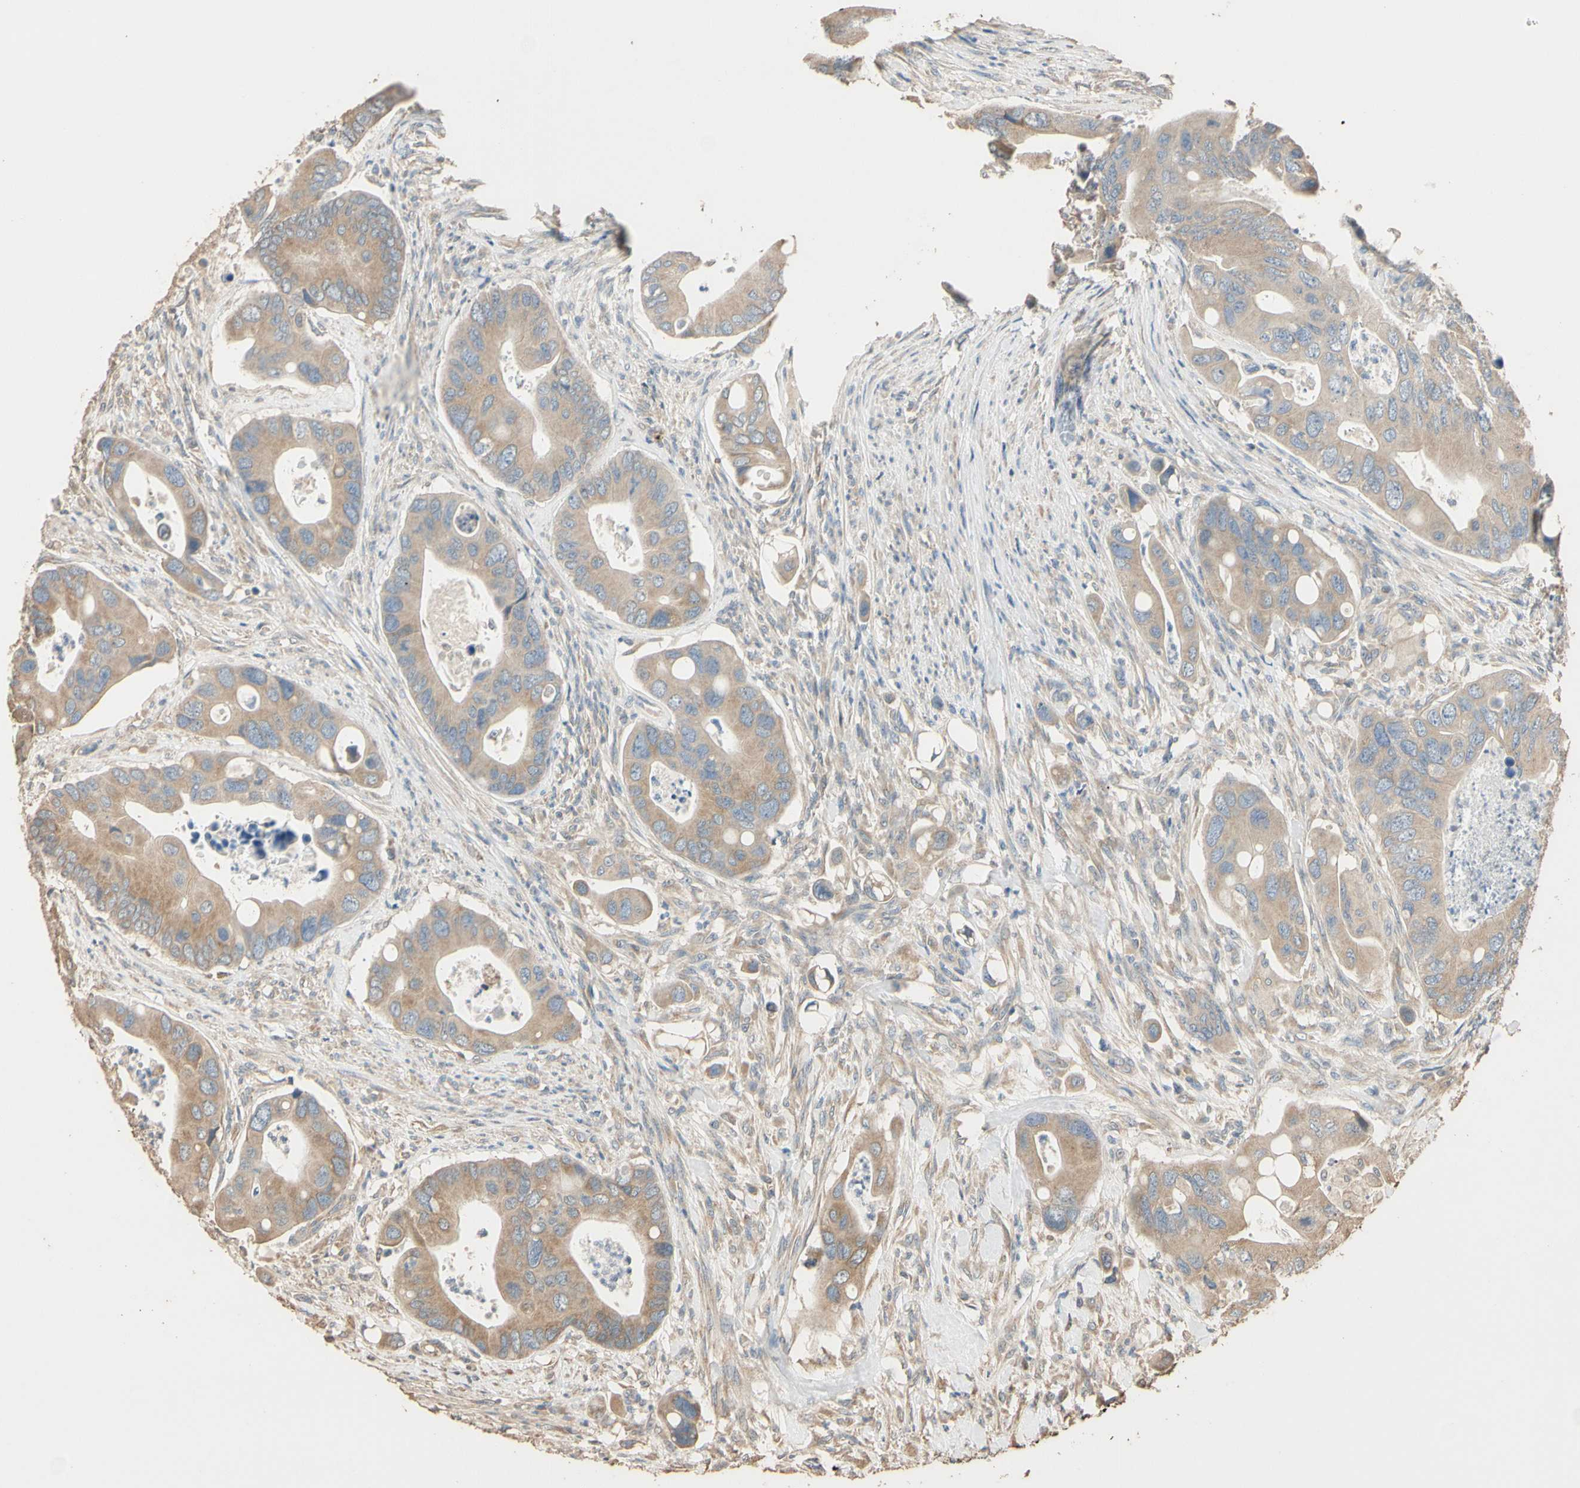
{"staining": {"intensity": "moderate", "quantity": ">75%", "location": "cytoplasmic/membranous"}, "tissue": "colorectal cancer", "cell_type": "Tumor cells", "image_type": "cancer", "snomed": [{"axis": "morphology", "description": "Adenocarcinoma, NOS"}, {"axis": "topography", "description": "Rectum"}], "caption": "A high-resolution micrograph shows immunohistochemistry staining of adenocarcinoma (colorectal), which displays moderate cytoplasmic/membranous positivity in approximately >75% of tumor cells.", "gene": "STX18", "patient": {"sex": "female", "age": 57}}